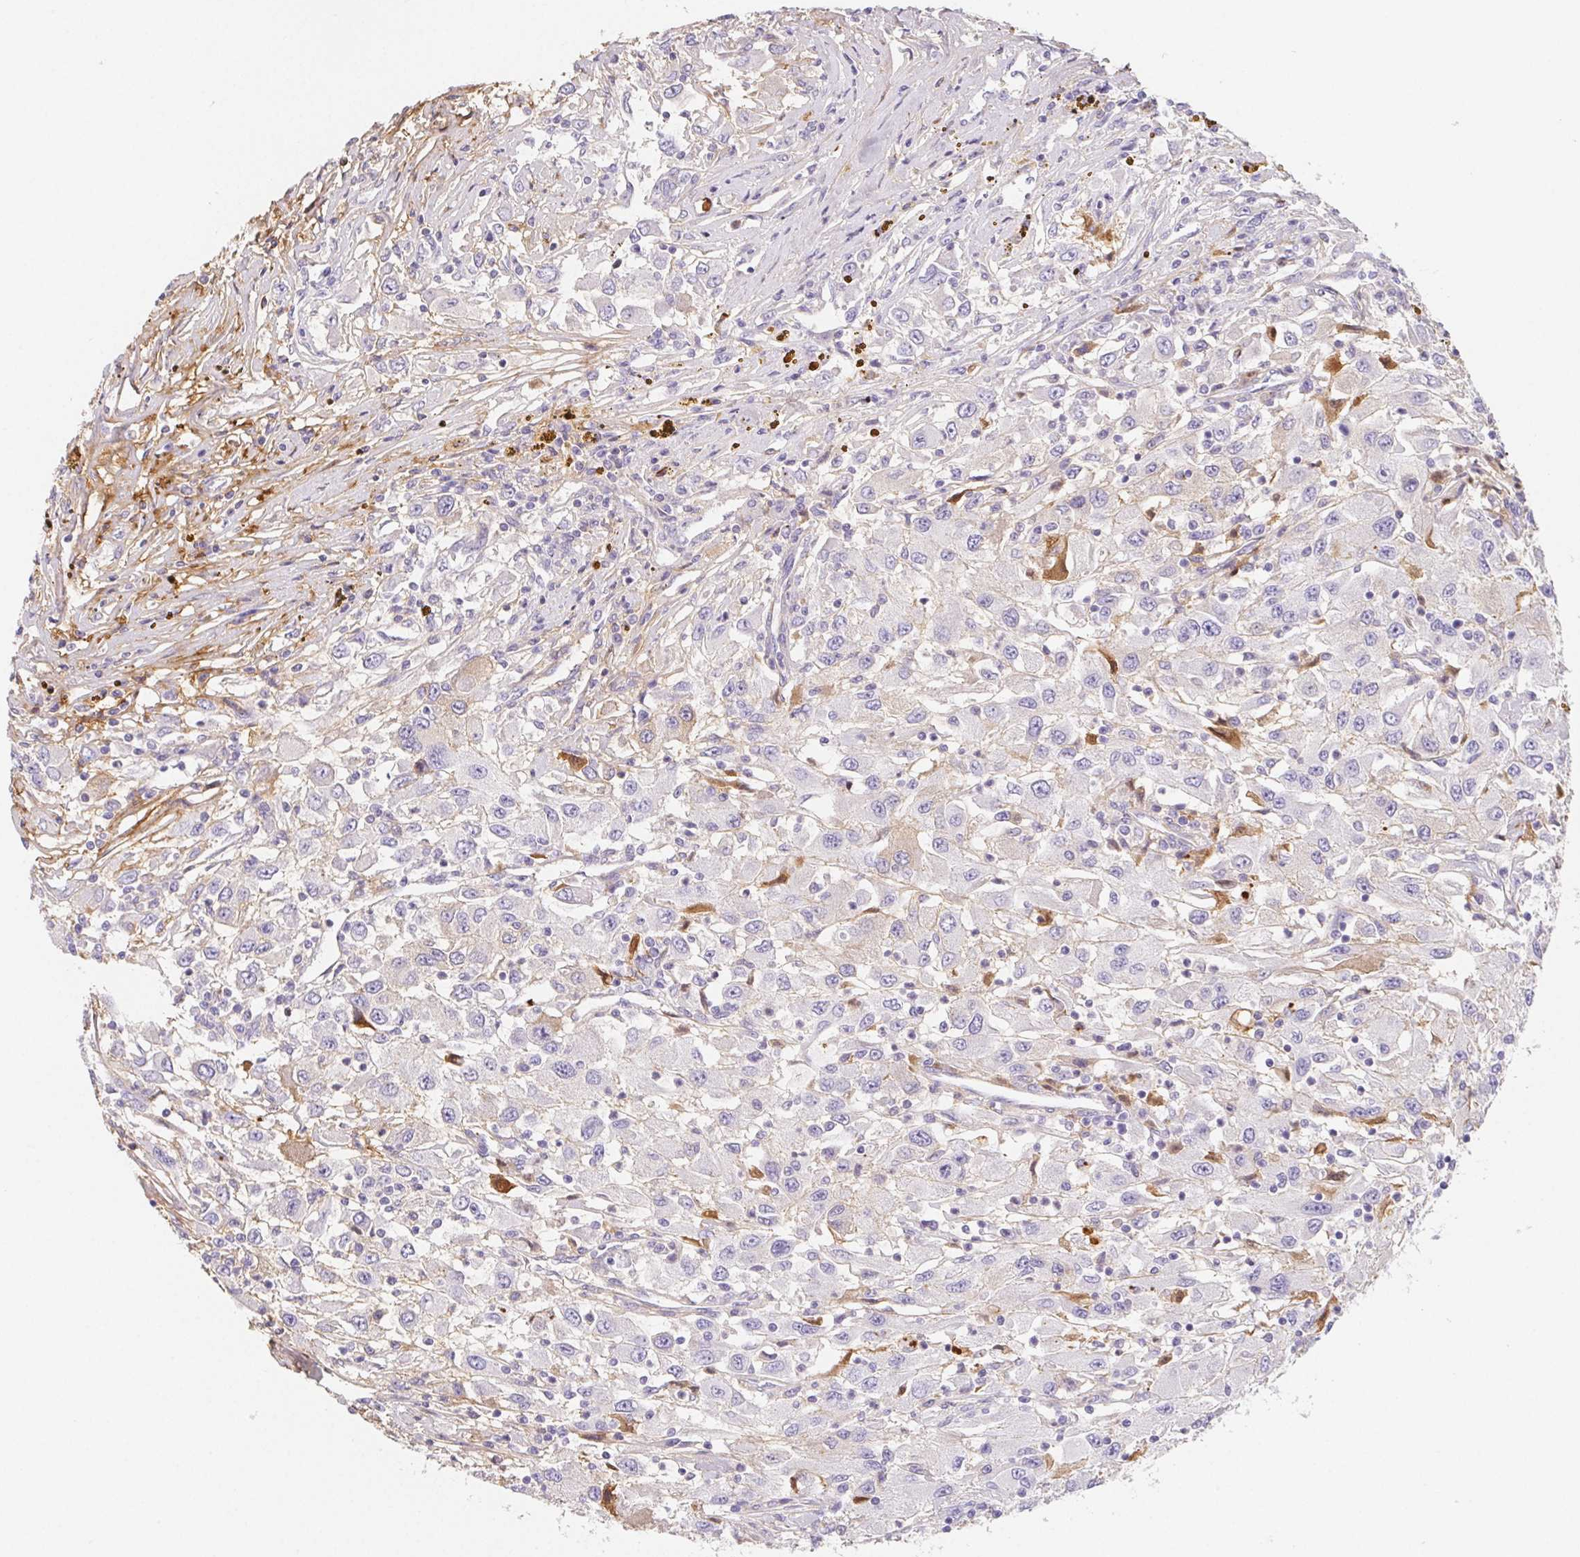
{"staining": {"intensity": "negative", "quantity": "none", "location": "none"}, "tissue": "renal cancer", "cell_type": "Tumor cells", "image_type": "cancer", "snomed": [{"axis": "morphology", "description": "Adenocarcinoma, NOS"}, {"axis": "topography", "description": "Kidney"}], "caption": "Immunohistochemistry histopathology image of neoplastic tissue: human renal adenocarcinoma stained with DAB (3,3'-diaminobenzidine) reveals no significant protein expression in tumor cells.", "gene": "ITIH2", "patient": {"sex": "female", "age": 67}}